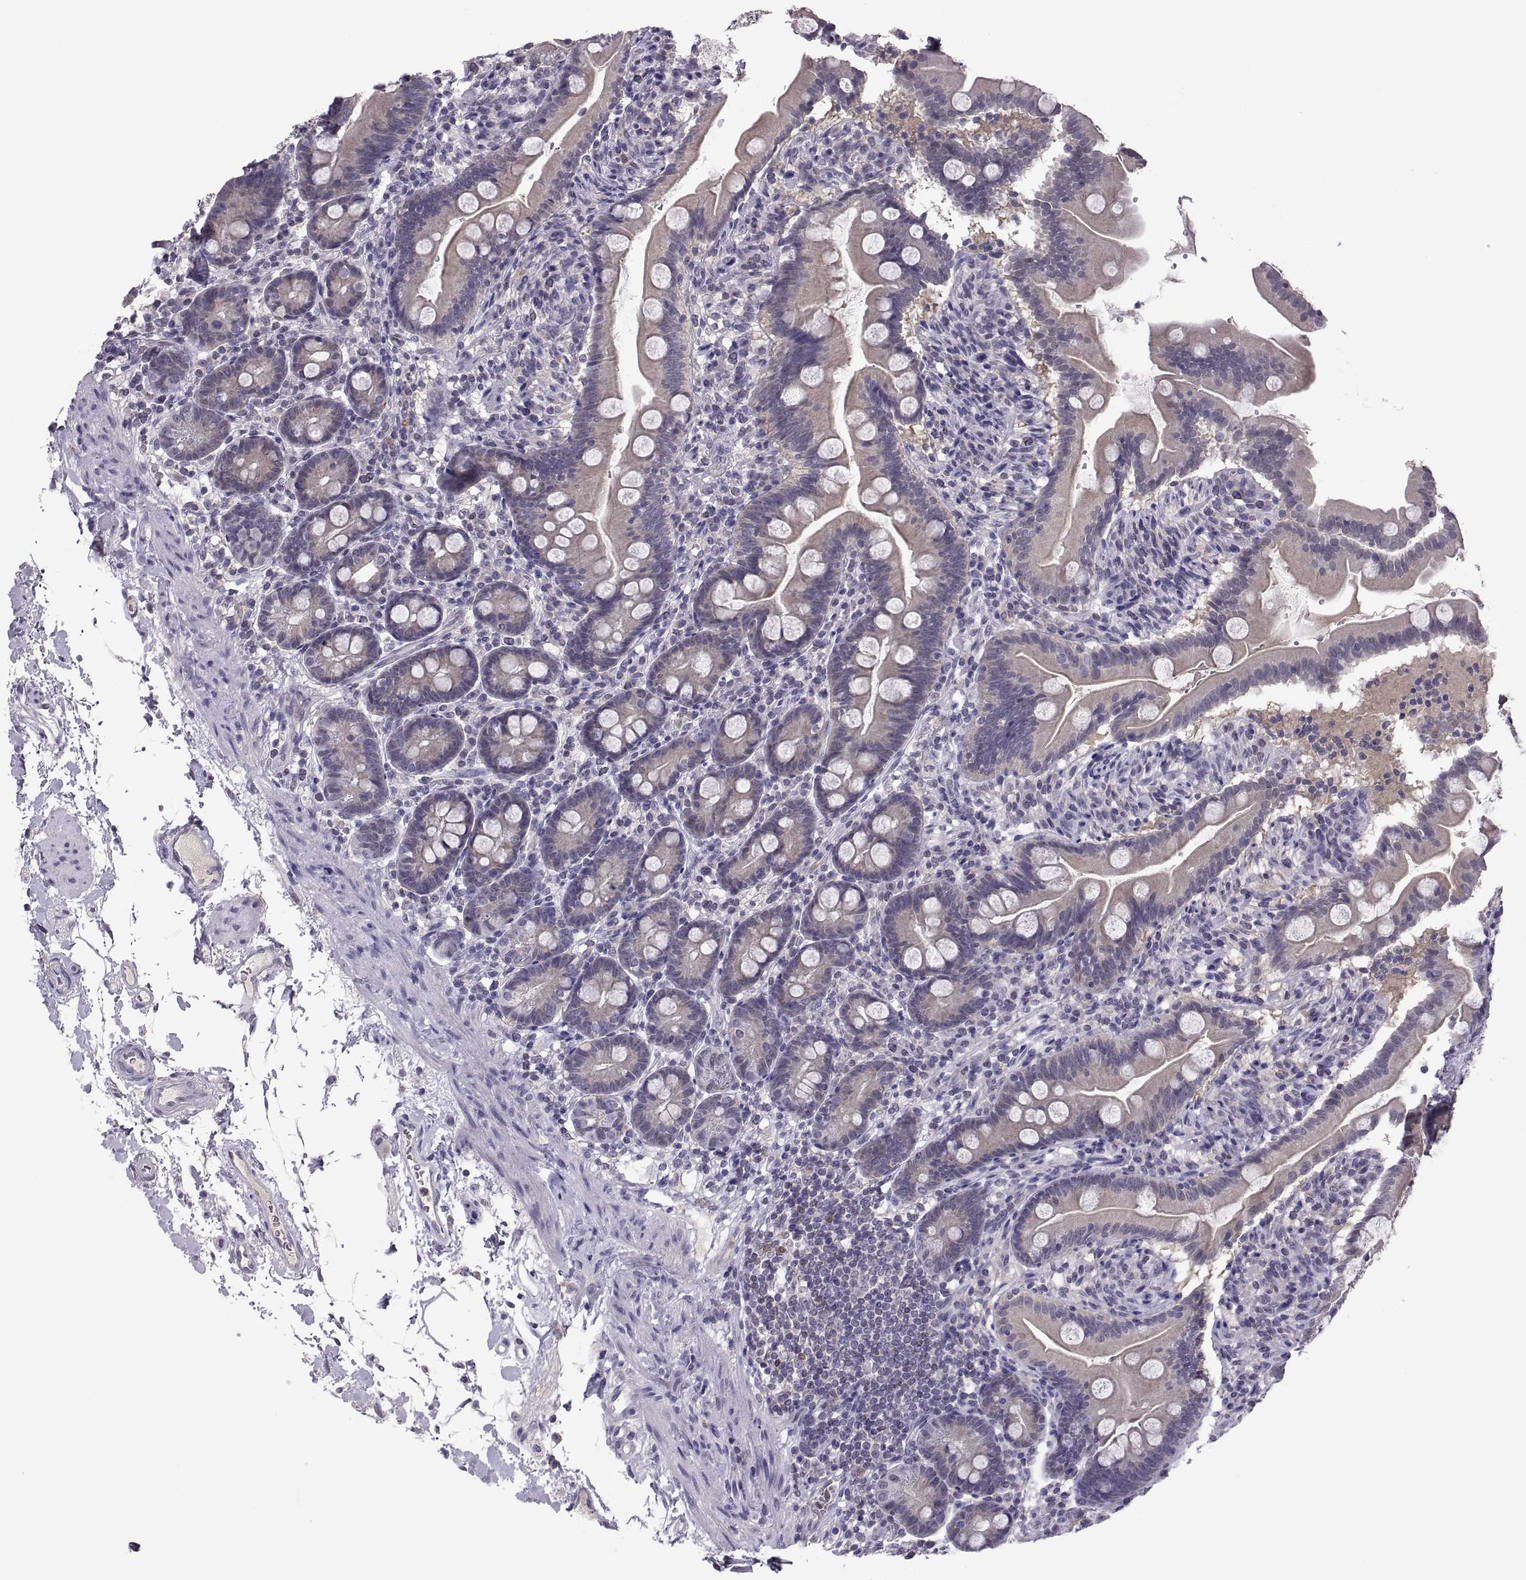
{"staining": {"intensity": "negative", "quantity": "none", "location": "none"}, "tissue": "small intestine", "cell_type": "Glandular cells", "image_type": "normal", "snomed": [{"axis": "morphology", "description": "Normal tissue, NOS"}, {"axis": "topography", "description": "Small intestine"}], "caption": "Photomicrograph shows no significant protein positivity in glandular cells of normal small intestine. (DAB (3,3'-diaminobenzidine) immunohistochemistry, high magnification).", "gene": "FGF9", "patient": {"sex": "female", "age": 44}}